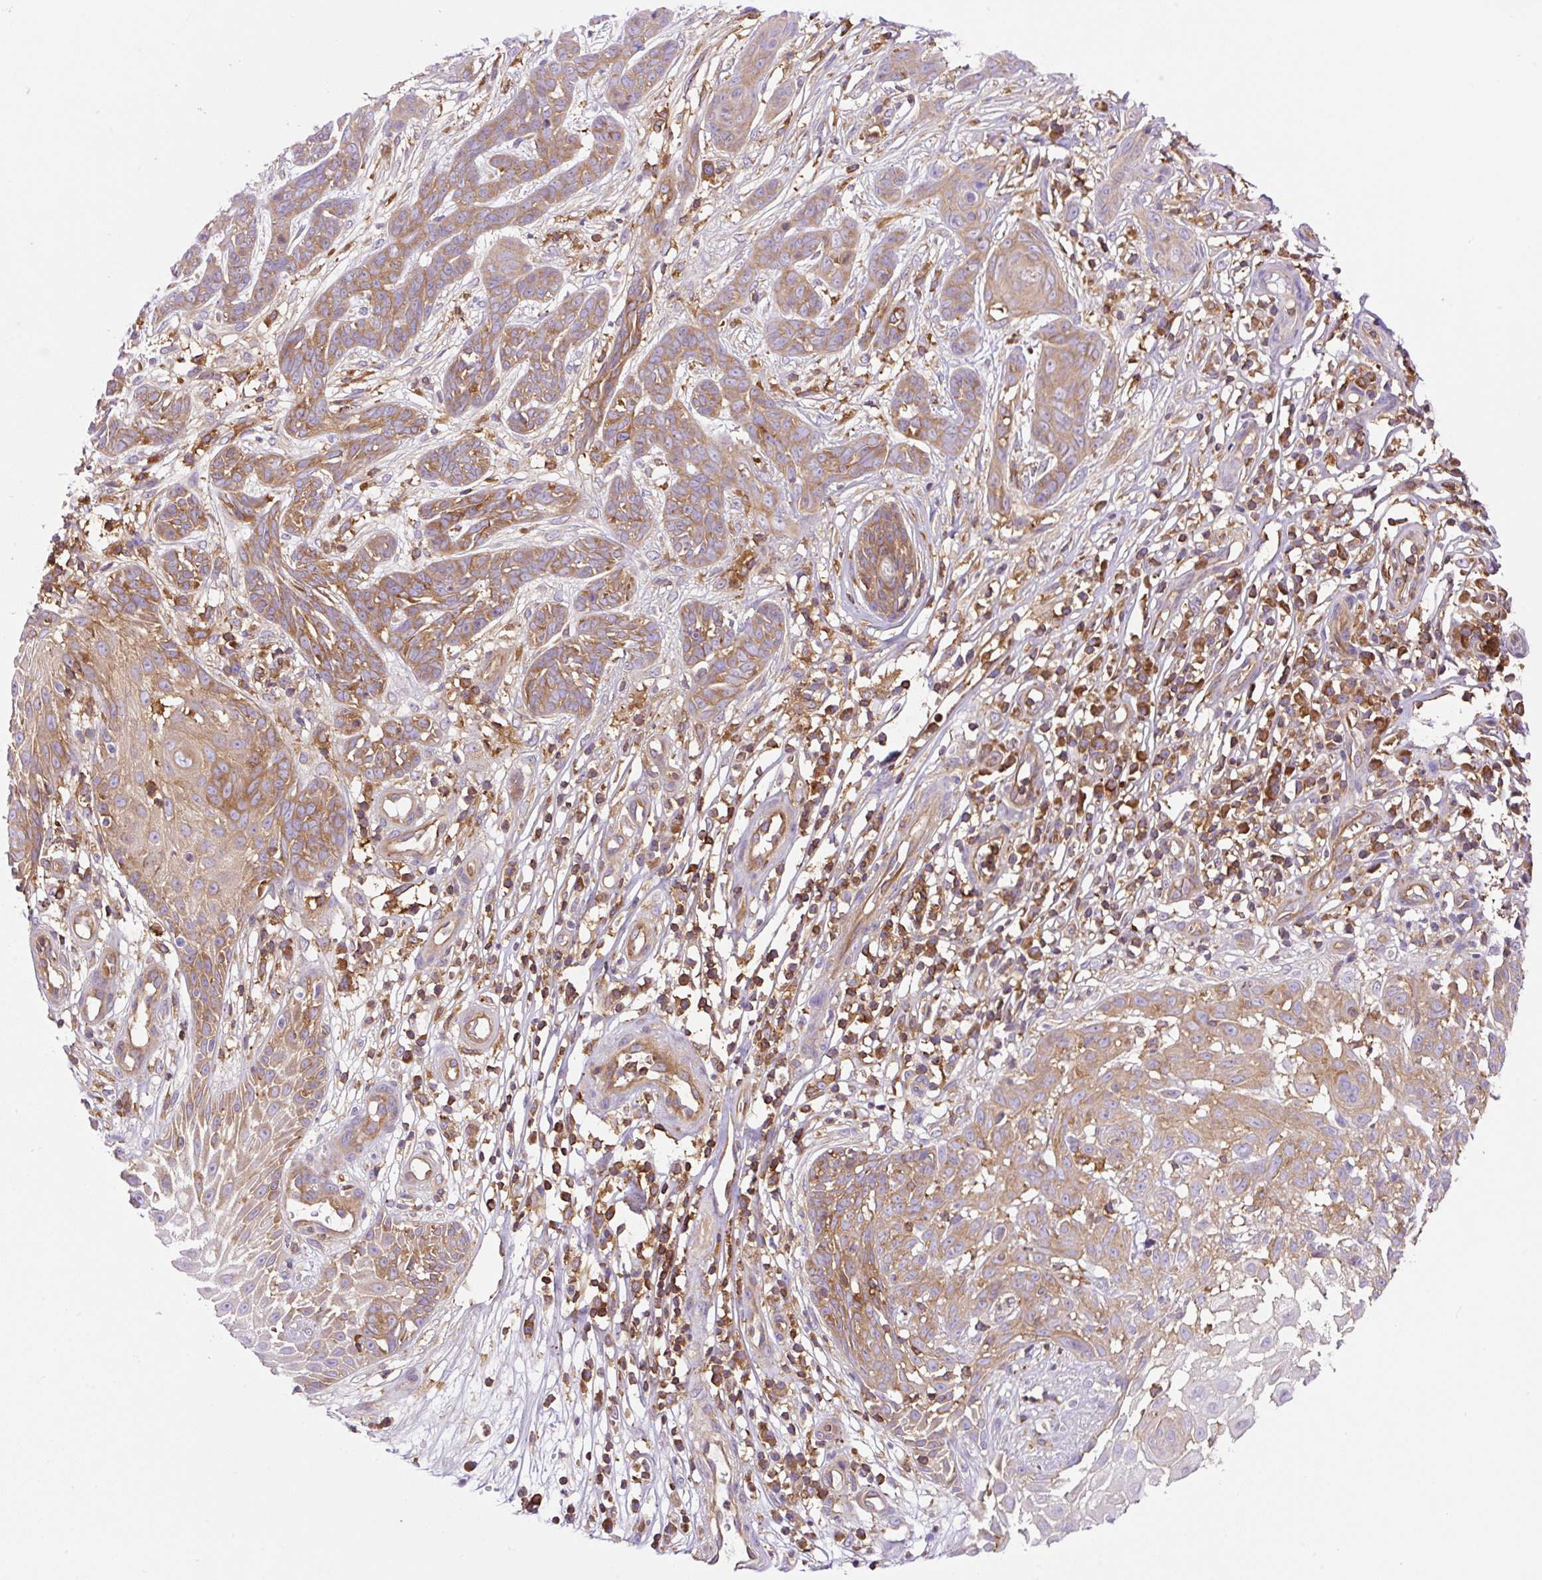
{"staining": {"intensity": "moderate", "quantity": ">75%", "location": "cytoplasmic/membranous"}, "tissue": "skin cancer", "cell_type": "Tumor cells", "image_type": "cancer", "snomed": [{"axis": "morphology", "description": "Basal cell carcinoma"}, {"axis": "topography", "description": "Skin"}, {"axis": "topography", "description": "Skin, foot"}], "caption": "Moderate cytoplasmic/membranous expression is appreciated in approximately >75% of tumor cells in skin cancer. (DAB IHC, brown staining for protein, blue staining for nuclei).", "gene": "DNM2", "patient": {"sex": "female", "age": 86}}